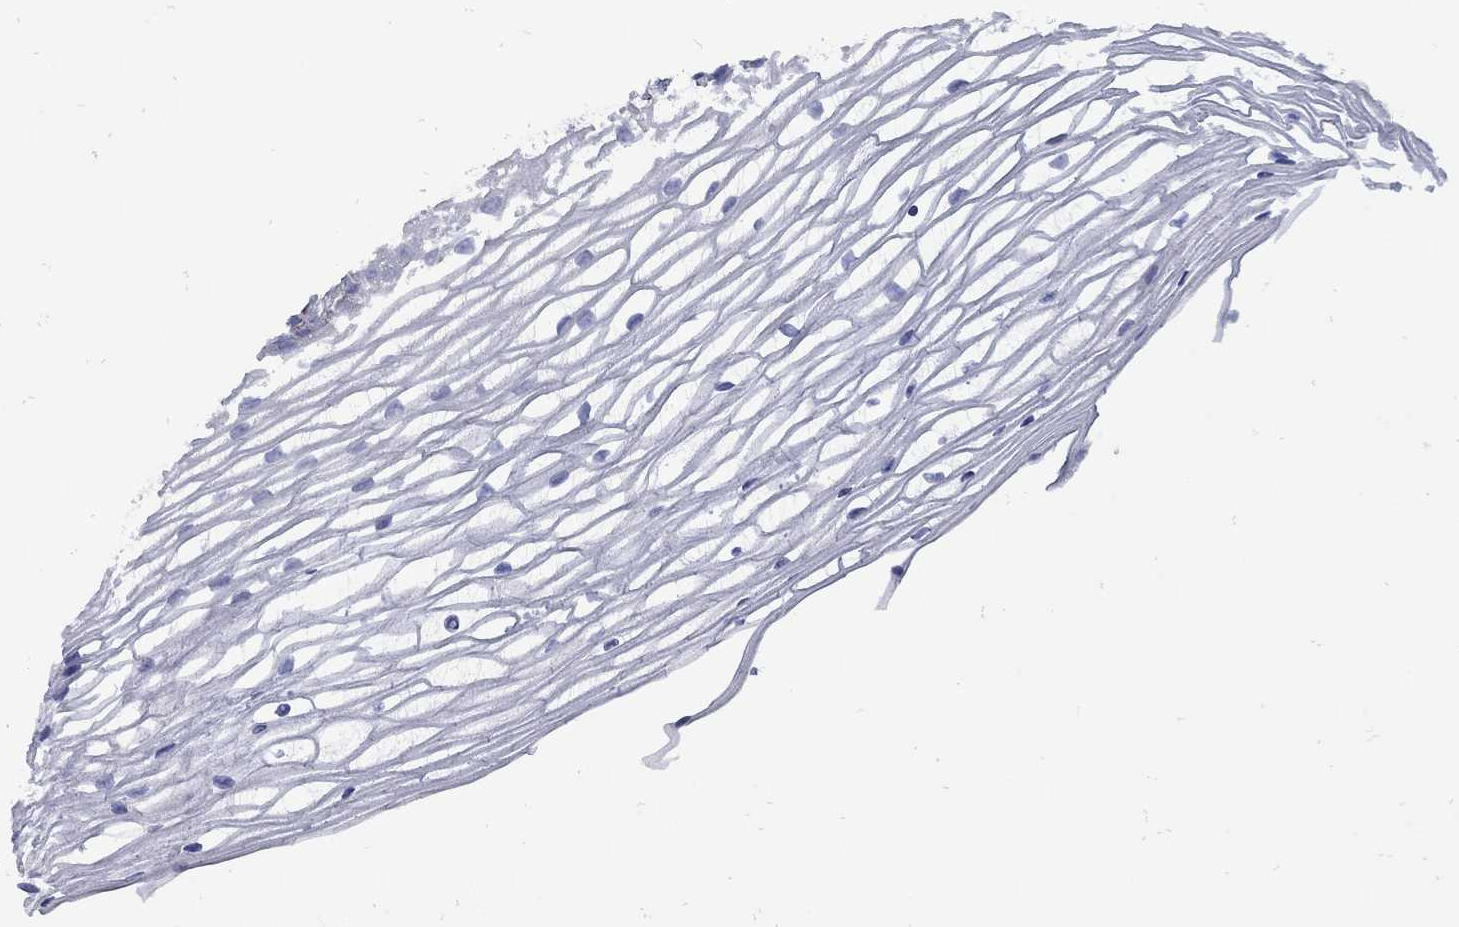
{"staining": {"intensity": "moderate", "quantity": "<25%", "location": "cytoplasmic/membranous"}, "tissue": "cervix", "cell_type": "Glandular cells", "image_type": "normal", "snomed": [{"axis": "morphology", "description": "Normal tissue, NOS"}, {"axis": "topography", "description": "Cervix"}], "caption": "Immunohistochemistry (IHC) staining of normal cervix, which exhibits low levels of moderate cytoplasmic/membranous expression in approximately <25% of glandular cells indicating moderate cytoplasmic/membranous protein positivity. The staining was performed using DAB (3,3'-diaminobenzidine) (brown) for protein detection and nuclei were counterstained in hematoxylin (blue).", "gene": "SESTD1", "patient": {"sex": "female", "age": 40}}